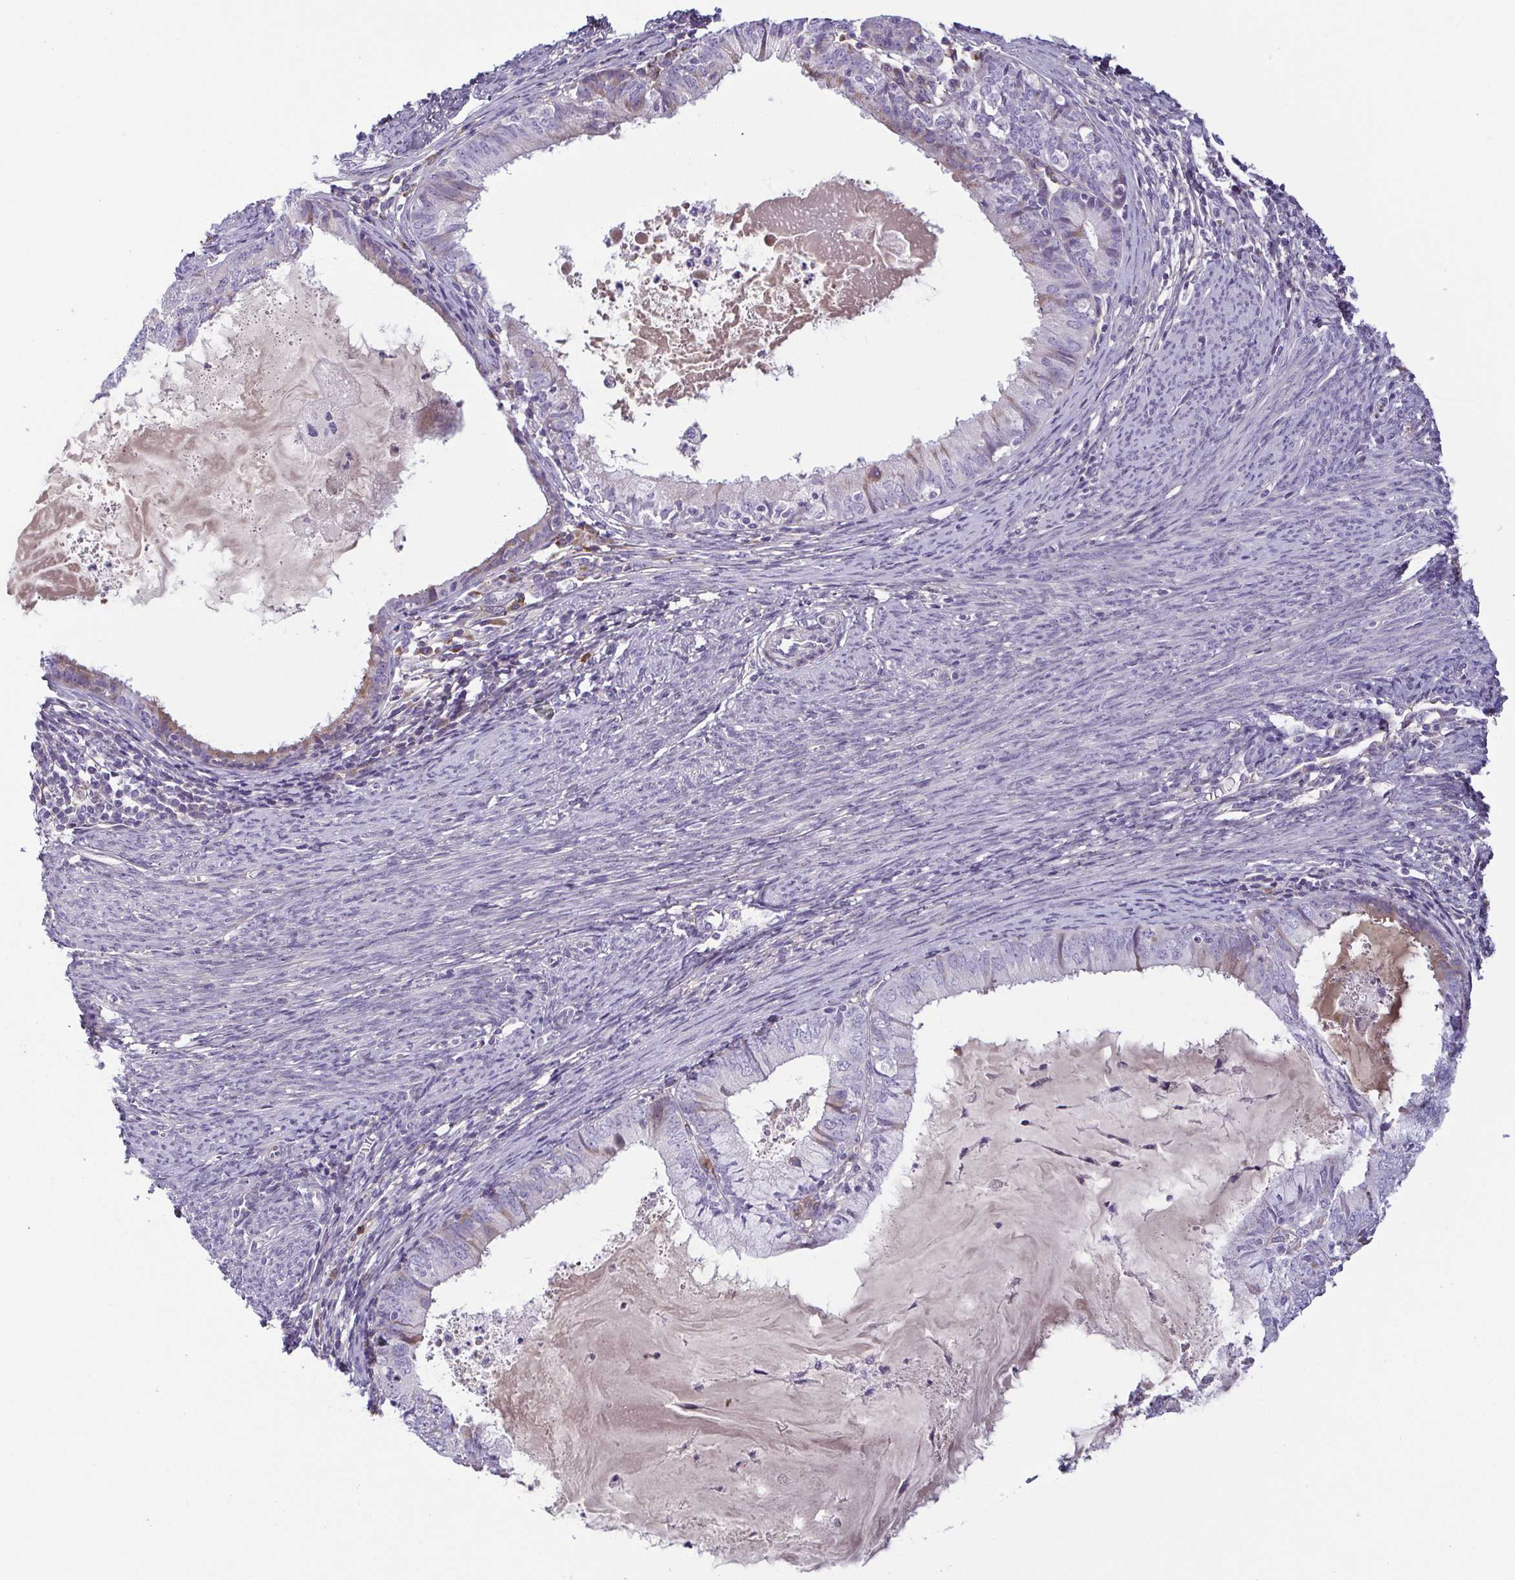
{"staining": {"intensity": "weak", "quantity": "<25%", "location": "cytoplasmic/membranous"}, "tissue": "endometrial cancer", "cell_type": "Tumor cells", "image_type": "cancer", "snomed": [{"axis": "morphology", "description": "Adenocarcinoma, NOS"}, {"axis": "topography", "description": "Endometrium"}], "caption": "Immunohistochemistry micrograph of human adenocarcinoma (endometrial) stained for a protein (brown), which exhibits no expression in tumor cells. The staining is performed using DAB brown chromogen with nuclei counter-stained in using hematoxylin.", "gene": "ECM1", "patient": {"sex": "female", "age": 57}}